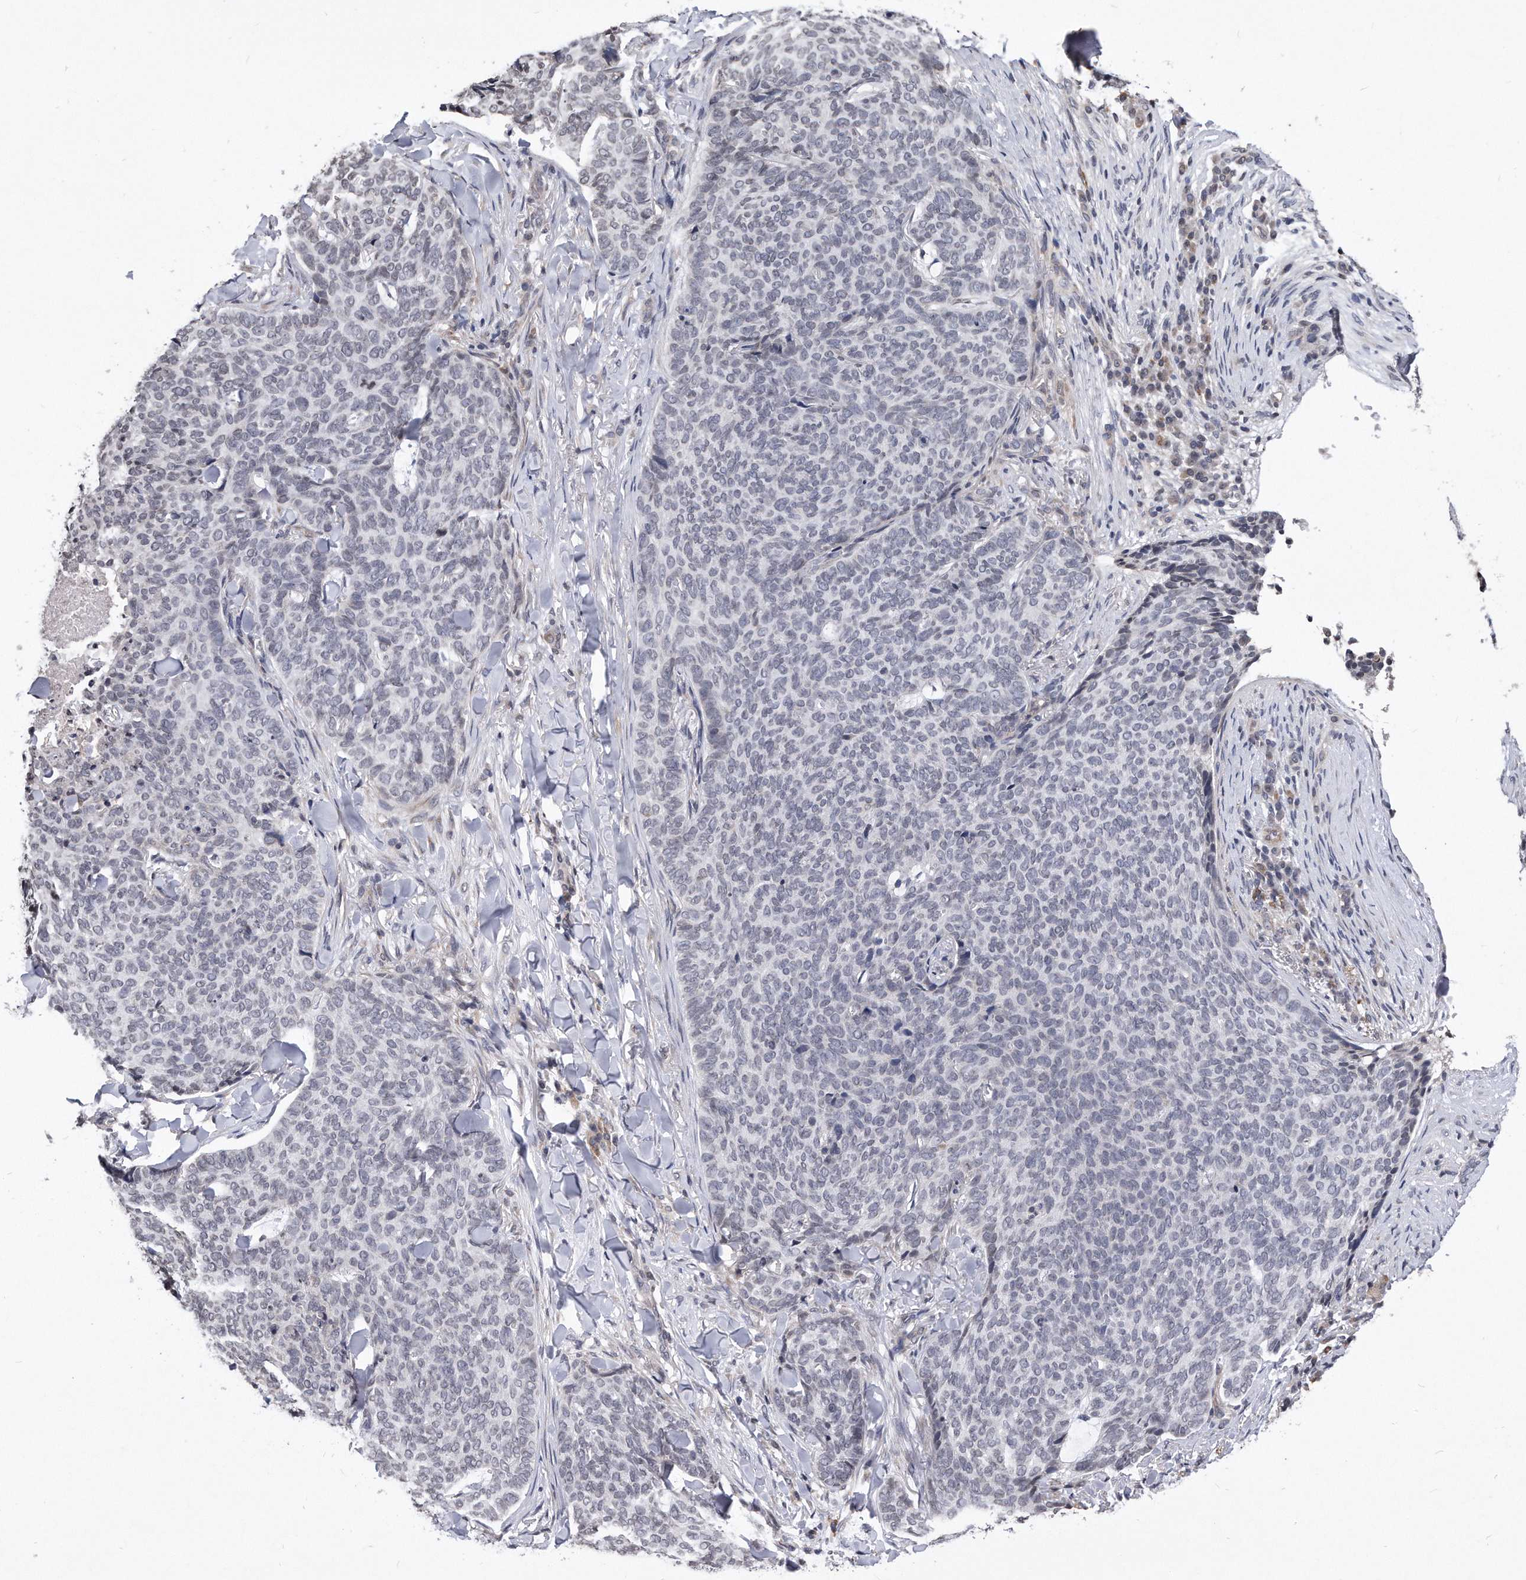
{"staining": {"intensity": "negative", "quantity": "none", "location": "none"}, "tissue": "skin cancer", "cell_type": "Tumor cells", "image_type": "cancer", "snomed": [{"axis": "morphology", "description": "Normal tissue, NOS"}, {"axis": "morphology", "description": "Basal cell carcinoma"}, {"axis": "topography", "description": "Skin"}], "caption": "The image reveals no staining of tumor cells in basal cell carcinoma (skin). The staining is performed using DAB (3,3'-diaminobenzidine) brown chromogen with nuclei counter-stained in using hematoxylin.", "gene": "DAB1", "patient": {"sex": "male", "age": 50}}